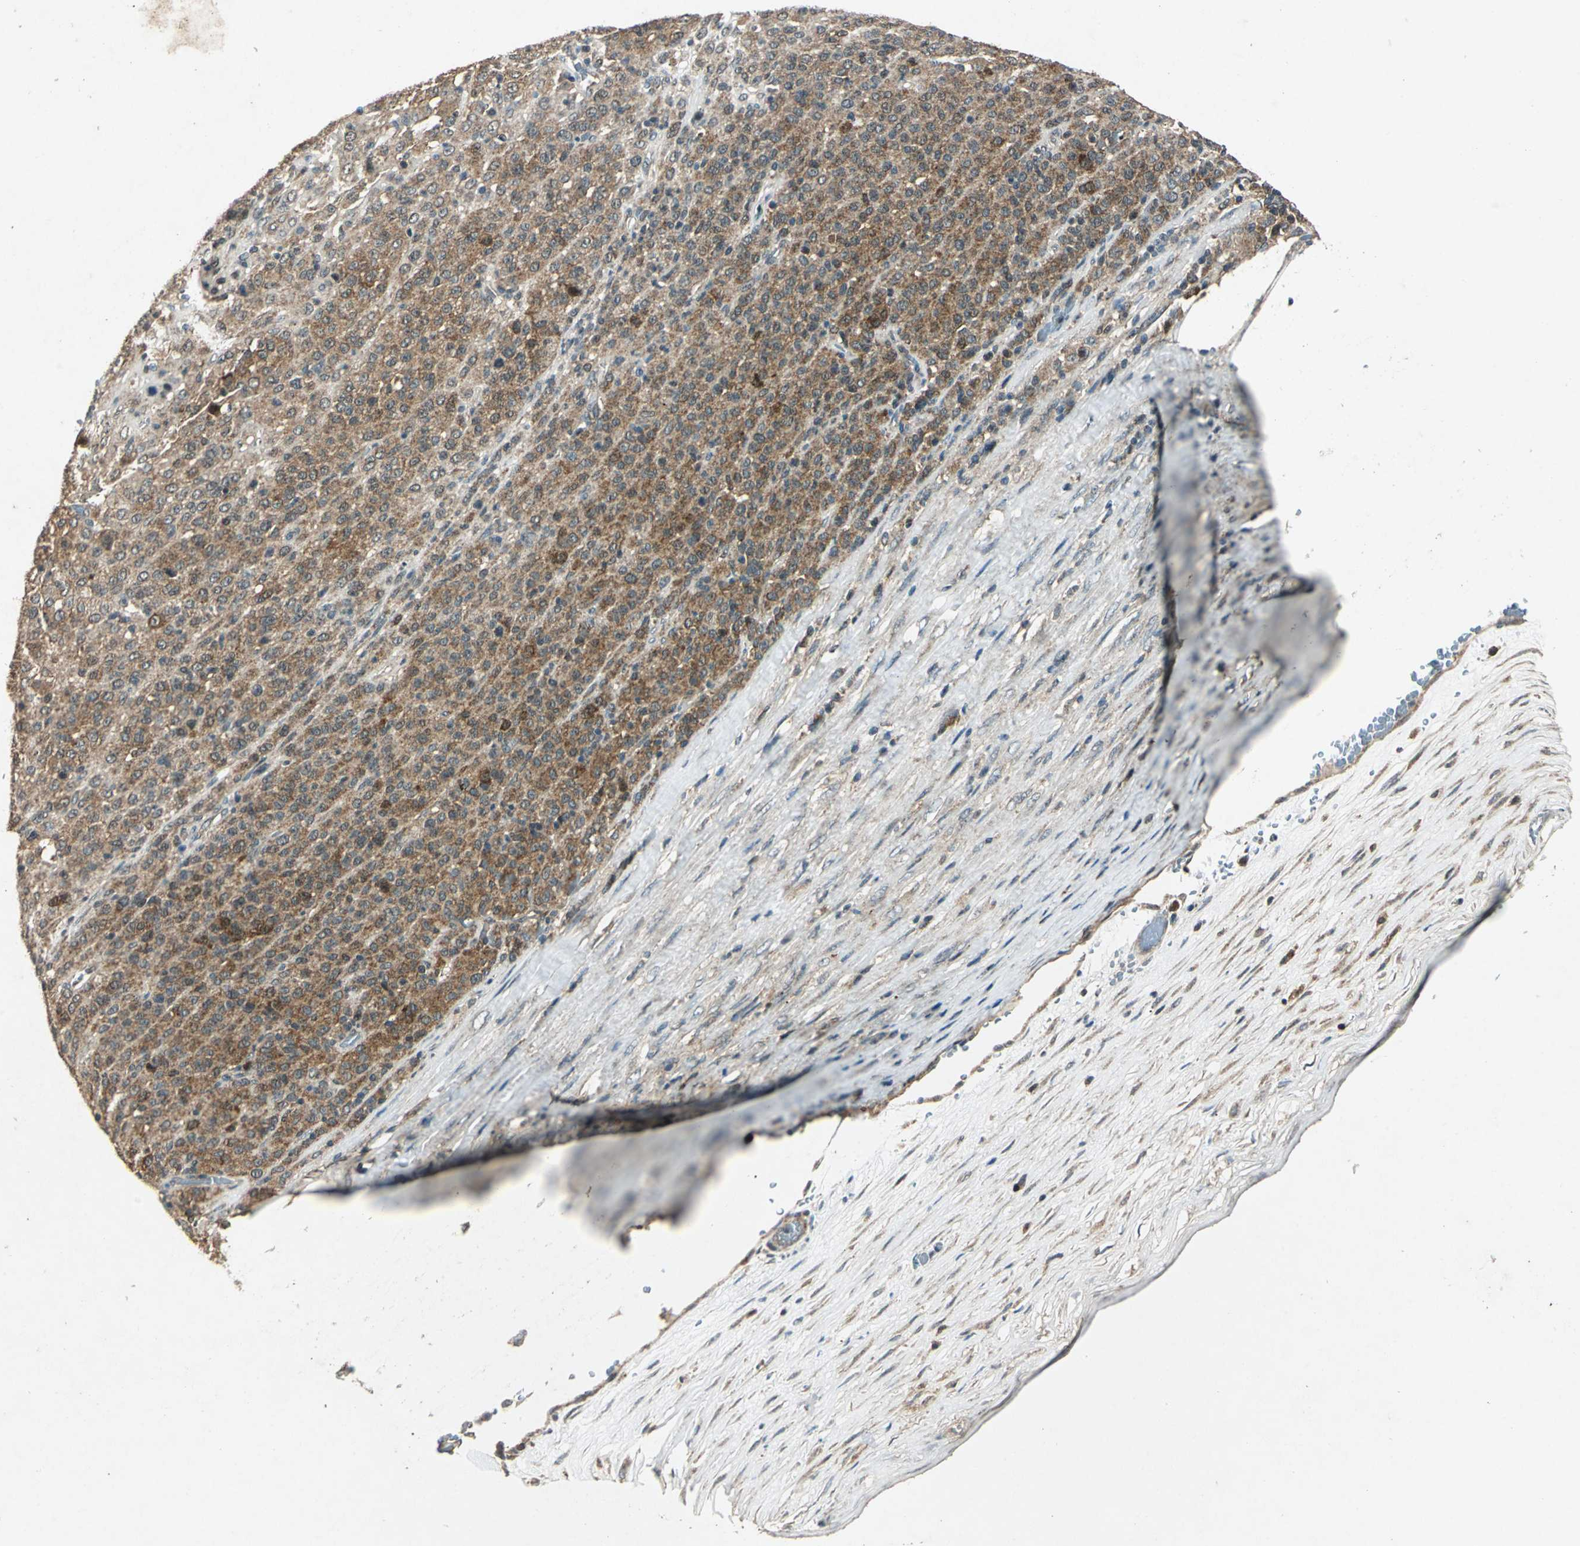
{"staining": {"intensity": "moderate", "quantity": ">75%", "location": "cytoplasmic/membranous"}, "tissue": "melanoma", "cell_type": "Tumor cells", "image_type": "cancer", "snomed": [{"axis": "morphology", "description": "Malignant melanoma, Metastatic site"}, {"axis": "topography", "description": "Pancreas"}], "caption": "Moderate cytoplasmic/membranous protein positivity is appreciated in approximately >75% of tumor cells in malignant melanoma (metastatic site).", "gene": "AHSA1", "patient": {"sex": "female", "age": 30}}